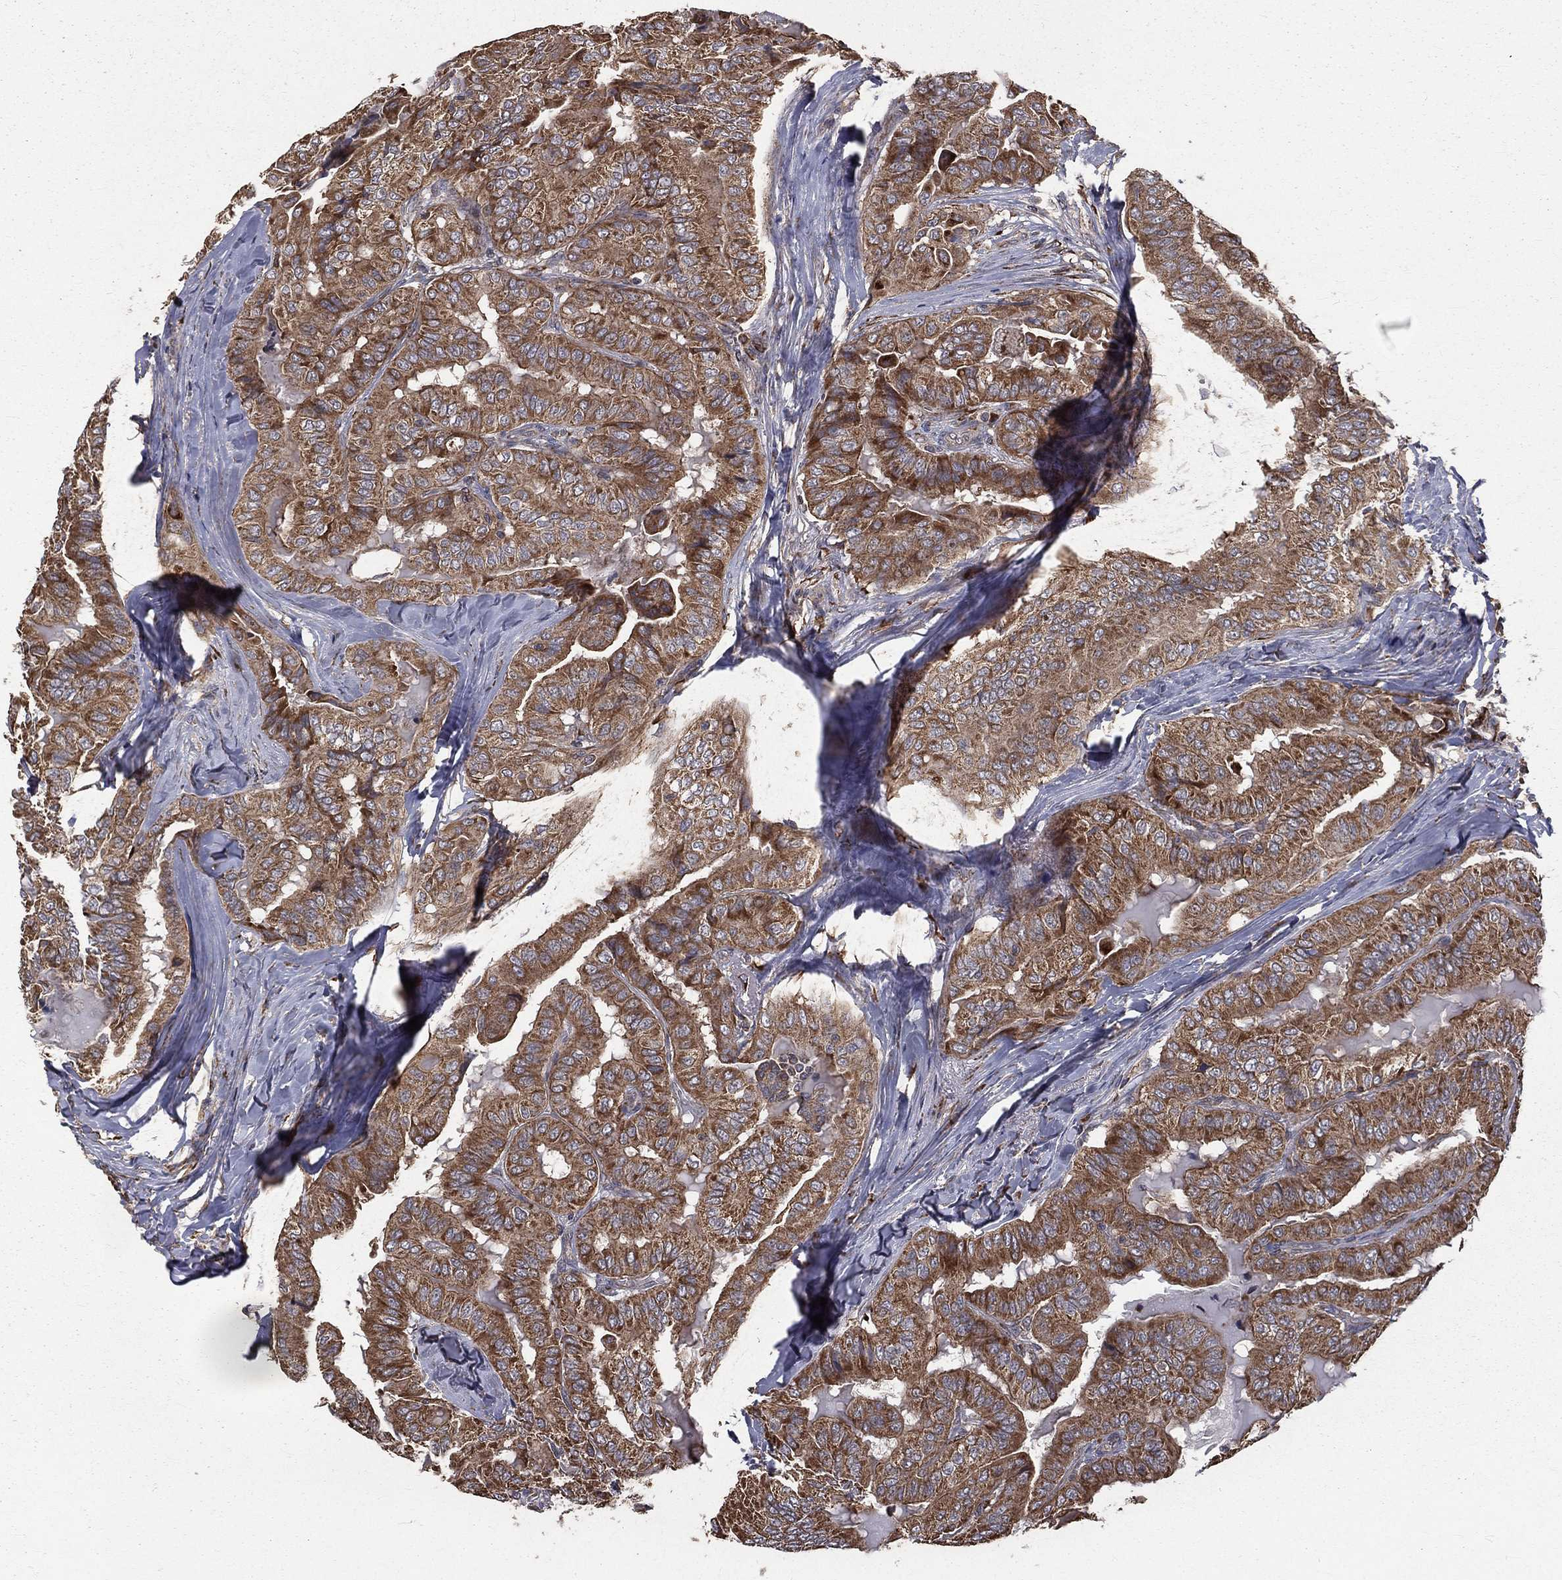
{"staining": {"intensity": "strong", "quantity": ">75%", "location": "cytoplasmic/membranous"}, "tissue": "thyroid cancer", "cell_type": "Tumor cells", "image_type": "cancer", "snomed": [{"axis": "morphology", "description": "Papillary adenocarcinoma, NOS"}, {"axis": "topography", "description": "Thyroid gland"}], "caption": "Immunohistochemical staining of papillary adenocarcinoma (thyroid) displays strong cytoplasmic/membranous protein staining in about >75% of tumor cells.", "gene": "OLFML1", "patient": {"sex": "female", "age": 68}}